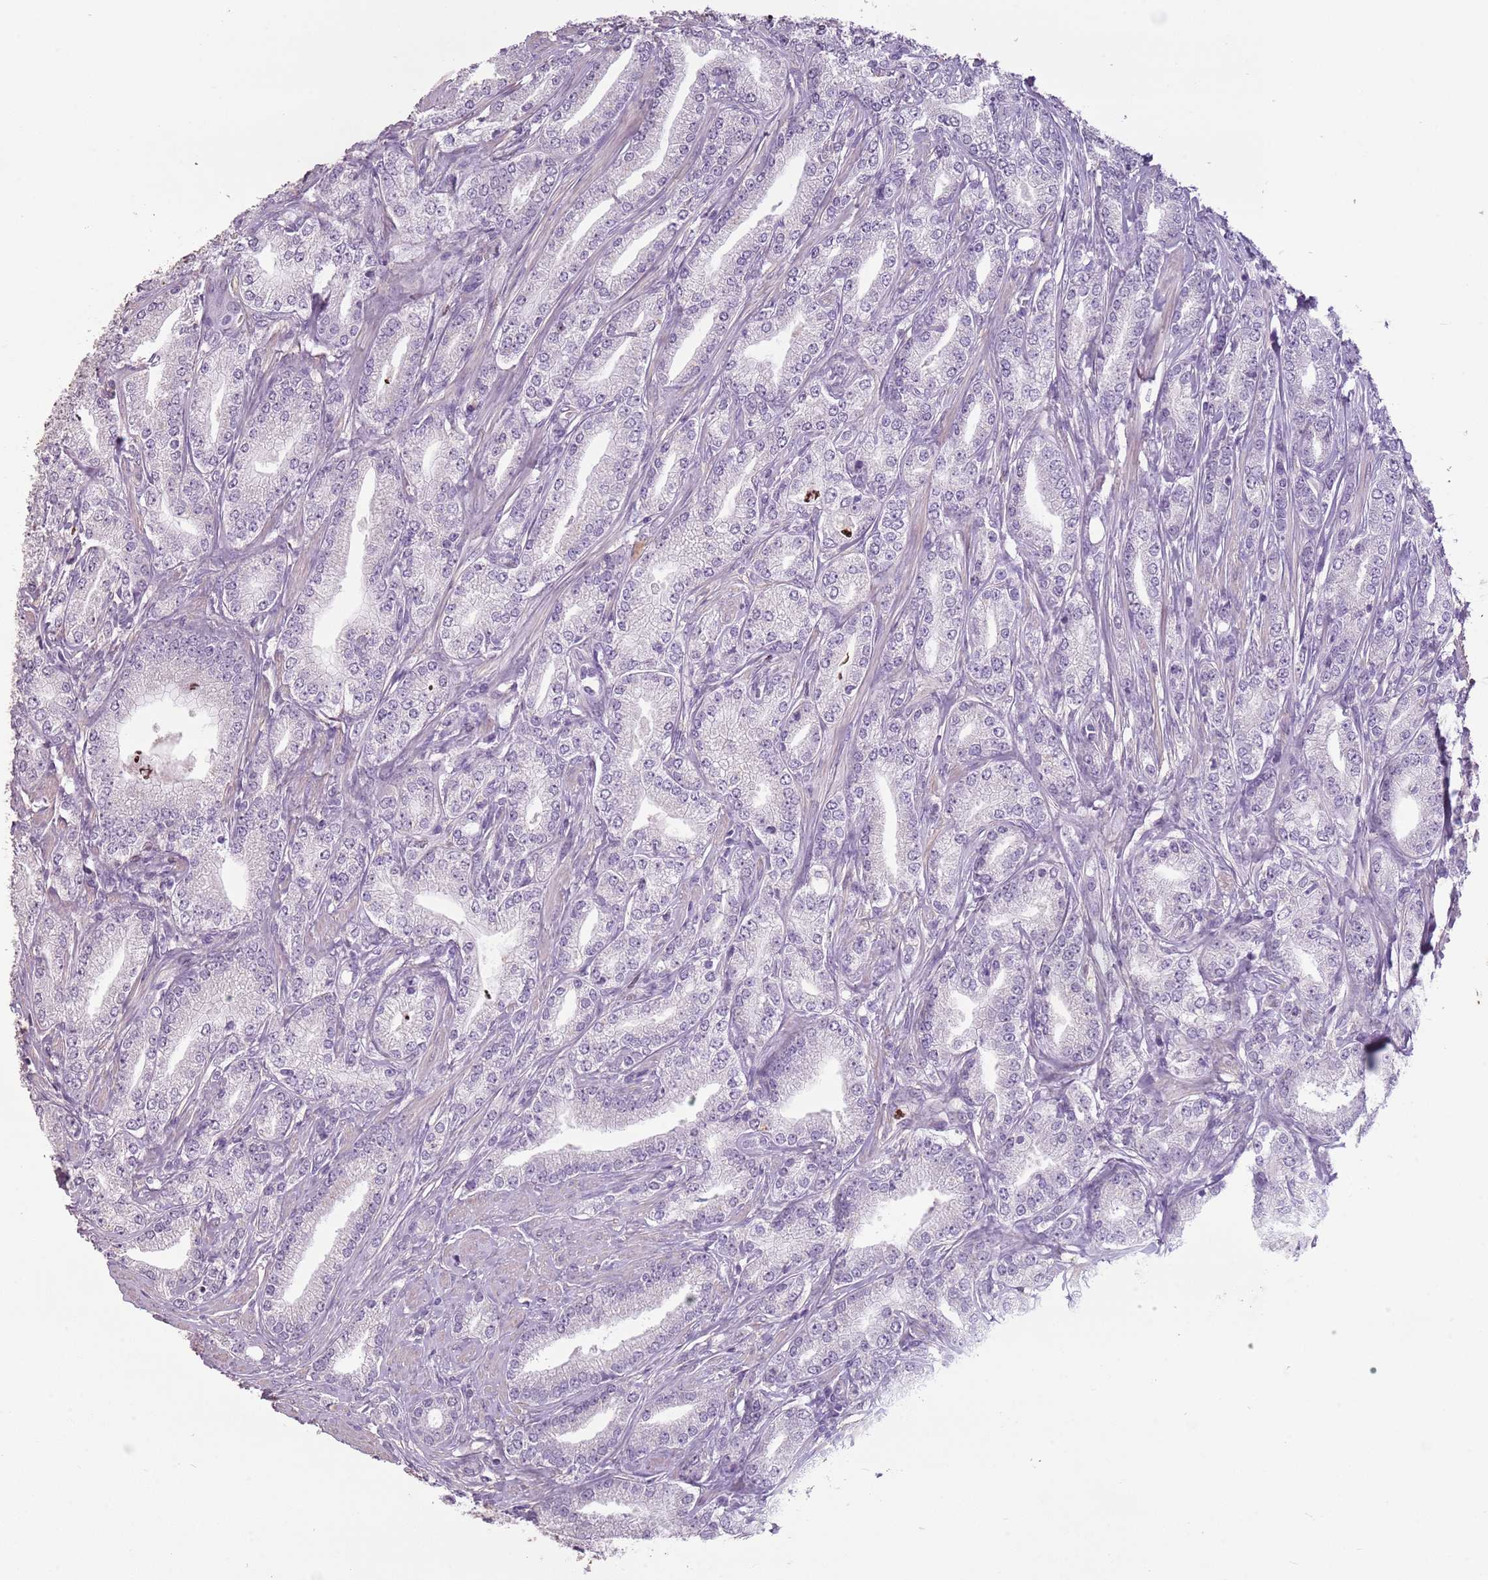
{"staining": {"intensity": "negative", "quantity": "none", "location": "none"}, "tissue": "prostate cancer", "cell_type": "Tumor cells", "image_type": "cancer", "snomed": [{"axis": "morphology", "description": "Adenocarcinoma, High grade"}, {"axis": "topography", "description": "Prostate"}], "caption": "Tumor cells are negative for protein expression in human adenocarcinoma (high-grade) (prostate).", "gene": "CELF6", "patient": {"sex": "male", "age": 66}}